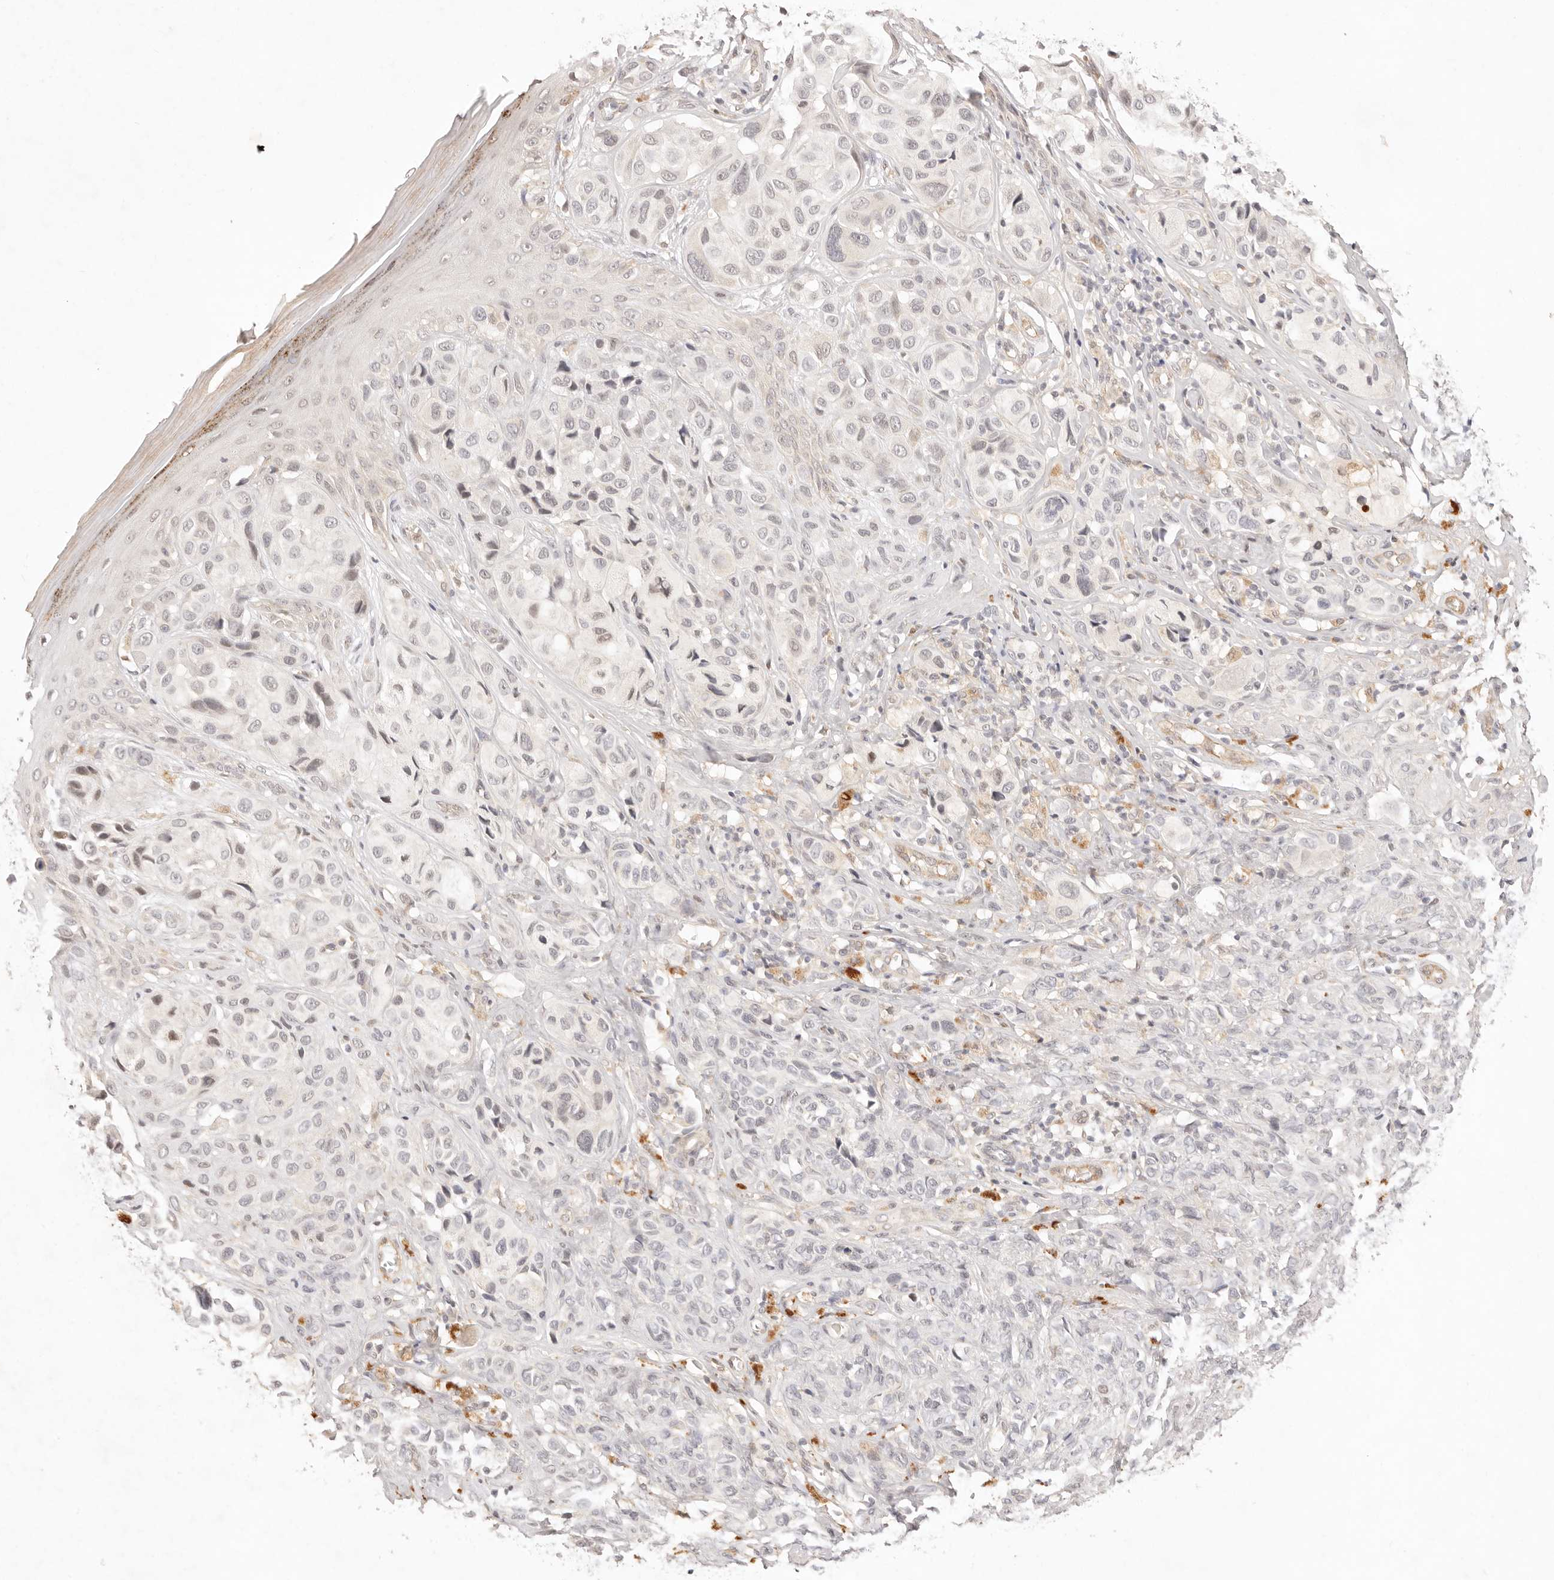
{"staining": {"intensity": "negative", "quantity": "none", "location": "none"}, "tissue": "melanoma", "cell_type": "Tumor cells", "image_type": "cancer", "snomed": [{"axis": "morphology", "description": "Malignant melanoma, NOS"}, {"axis": "topography", "description": "Skin"}], "caption": "Melanoma was stained to show a protein in brown. There is no significant staining in tumor cells. Nuclei are stained in blue.", "gene": "GPR156", "patient": {"sex": "female", "age": 58}}